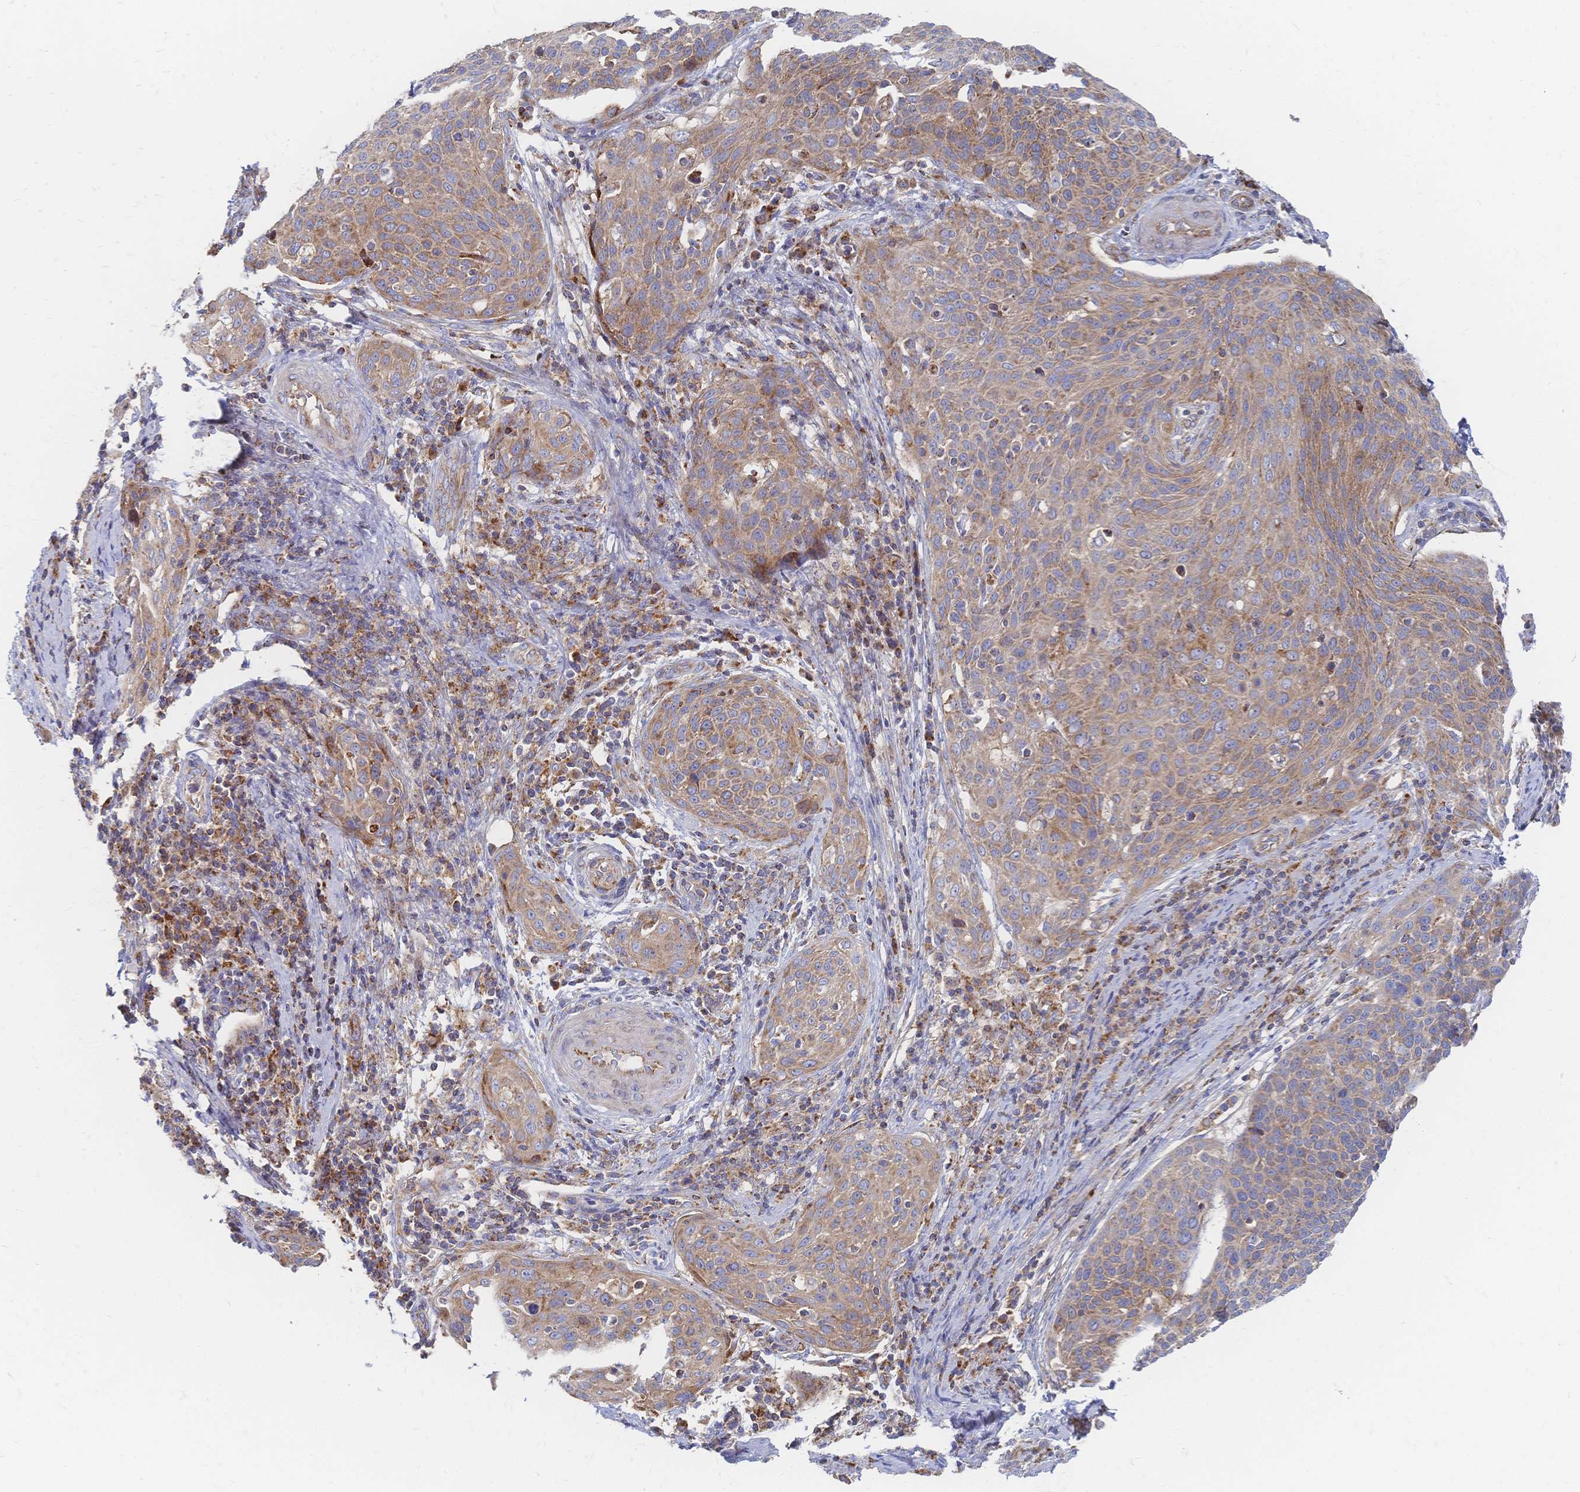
{"staining": {"intensity": "moderate", "quantity": ">75%", "location": "cytoplasmic/membranous"}, "tissue": "cervical cancer", "cell_type": "Tumor cells", "image_type": "cancer", "snomed": [{"axis": "morphology", "description": "Squamous cell carcinoma, NOS"}, {"axis": "topography", "description": "Cervix"}], "caption": "Immunohistochemical staining of human cervical squamous cell carcinoma displays medium levels of moderate cytoplasmic/membranous protein expression in about >75% of tumor cells.", "gene": "SORBS1", "patient": {"sex": "female", "age": 31}}